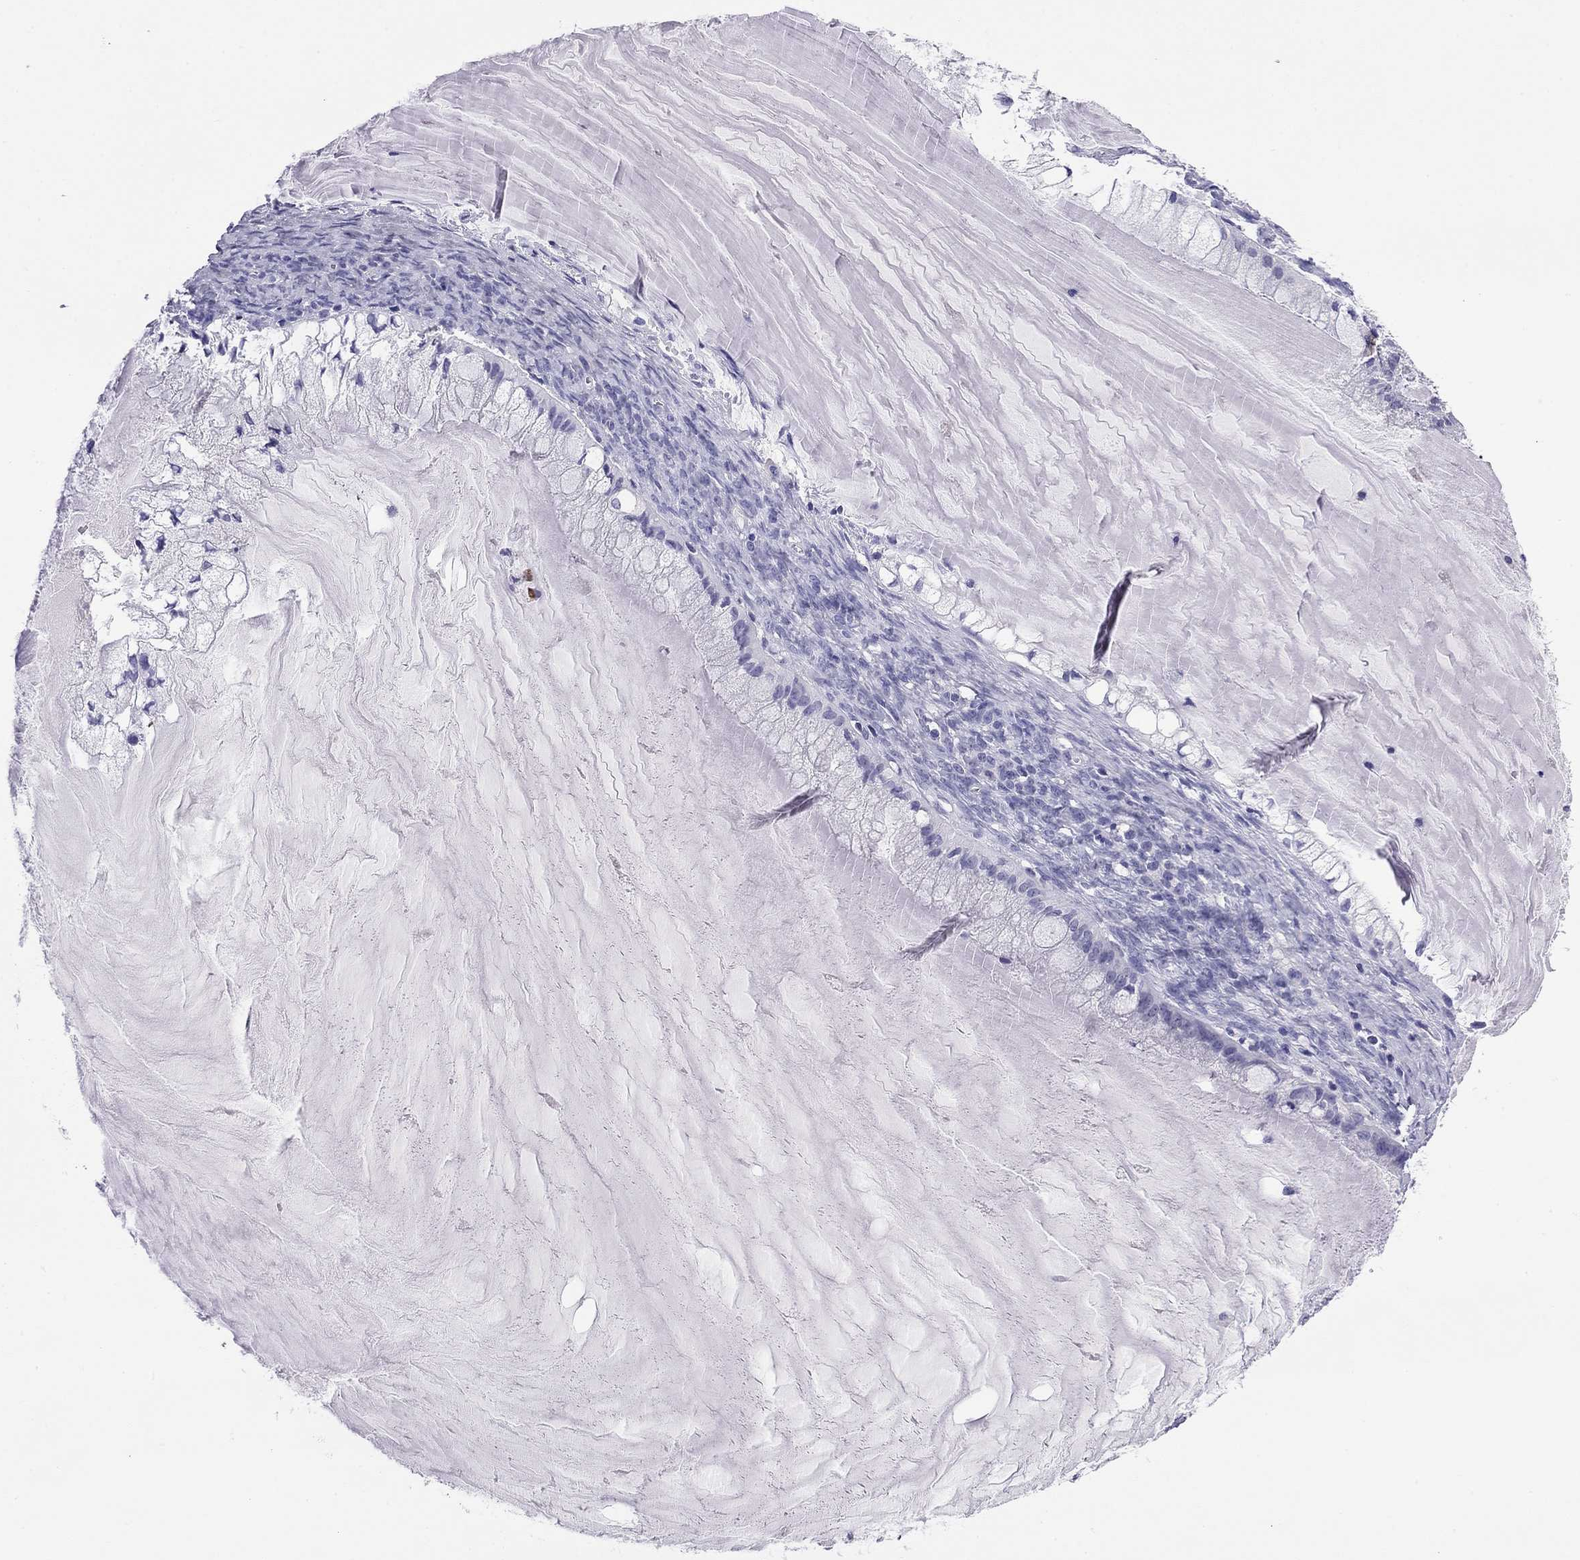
{"staining": {"intensity": "negative", "quantity": "none", "location": "none"}, "tissue": "ovarian cancer", "cell_type": "Tumor cells", "image_type": "cancer", "snomed": [{"axis": "morphology", "description": "Cystadenocarcinoma, mucinous, NOS"}, {"axis": "topography", "description": "Ovary"}], "caption": "IHC micrograph of ovarian cancer stained for a protein (brown), which reveals no positivity in tumor cells.", "gene": "ODF4", "patient": {"sex": "female", "age": 57}}